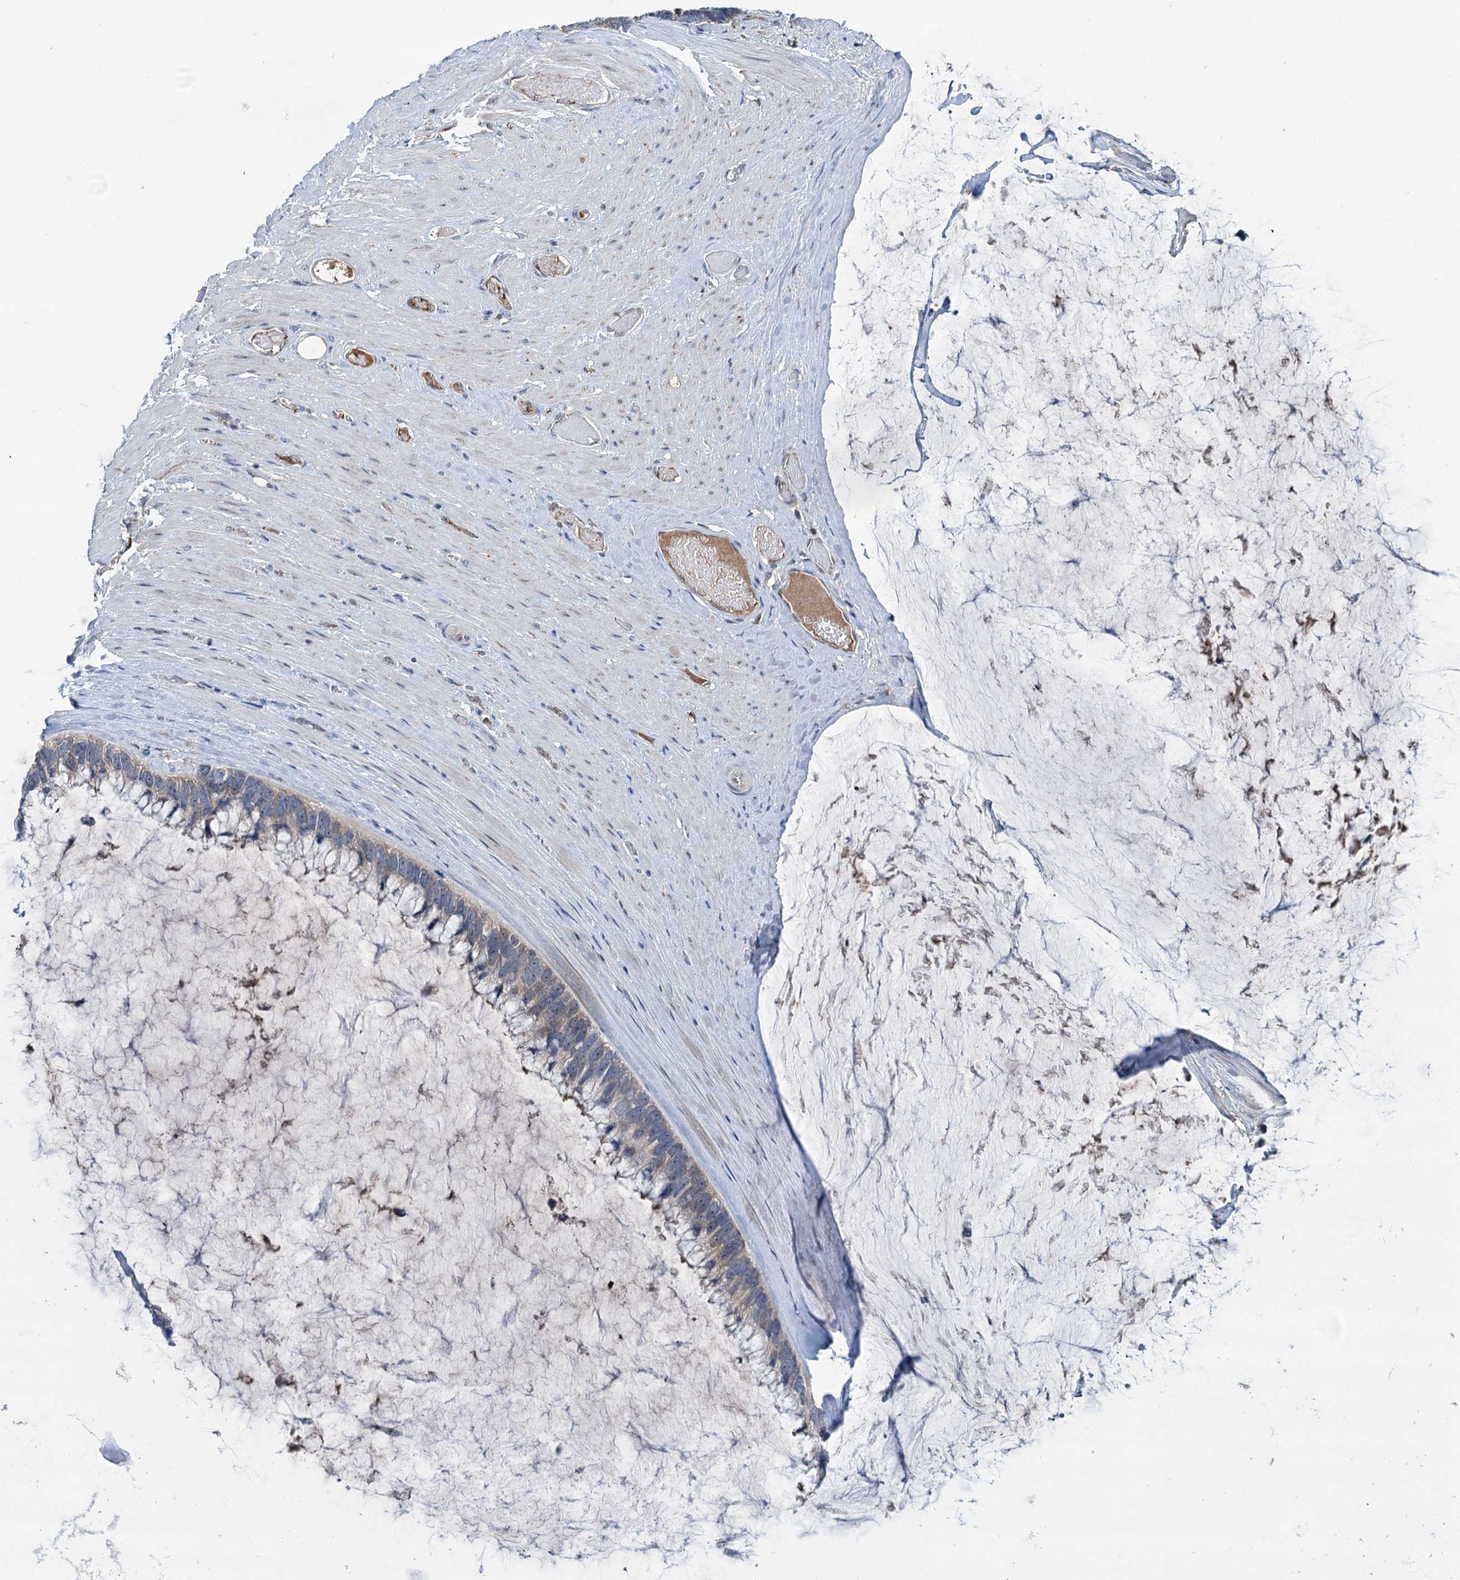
{"staining": {"intensity": "weak", "quantity": "25%-75%", "location": "cytoplasmic/membranous"}, "tissue": "ovarian cancer", "cell_type": "Tumor cells", "image_type": "cancer", "snomed": [{"axis": "morphology", "description": "Cystadenocarcinoma, mucinous, NOS"}, {"axis": "topography", "description": "Ovary"}], "caption": "Protein staining shows weak cytoplasmic/membranous expression in approximately 25%-75% of tumor cells in mucinous cystadenocarcinoma (ovarian).", "gene": "LPIN1", "patient": {"sex": "female", "age": 39}}